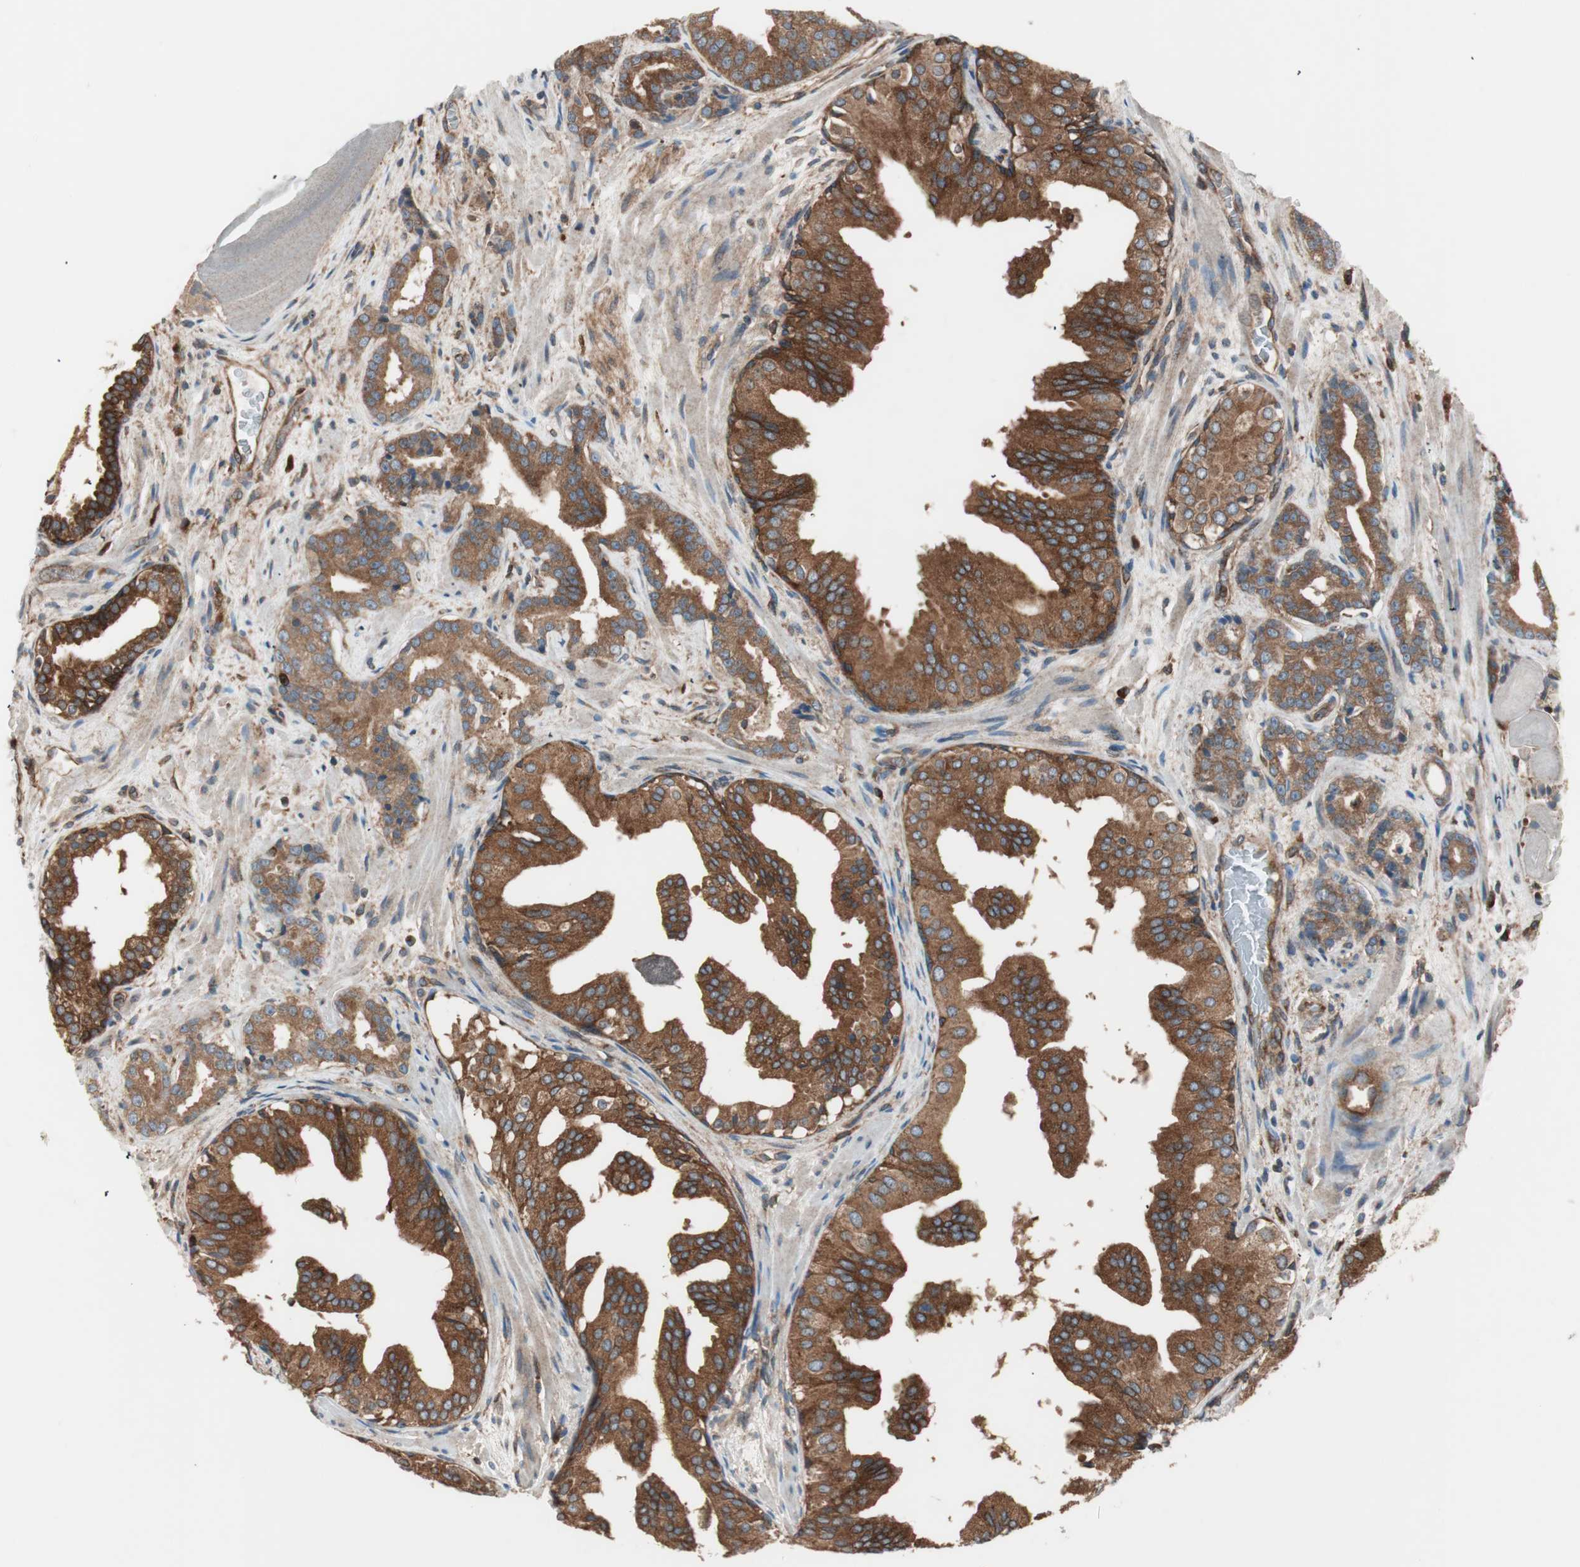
{"staining": {"intensity": "strong", "quantity": ">75%", "location": "cytoplasmic/membranous"}, "tissue": "prostate cancer", "cell_type": "Tumor cells", "image_type": "cancer", "snomed": [{"axis": "morphology", "description": "Adenocarcinoma, Low grade"}, {"axis": "topography", "description": "Prostate"}], "caption": "Prostate adenocarcinoma (low-grade) stained with a protein marker reveals strong staining in tumor cells.", "gene": "RAB5A", "patient": {"sex": "male", "age": 63}}